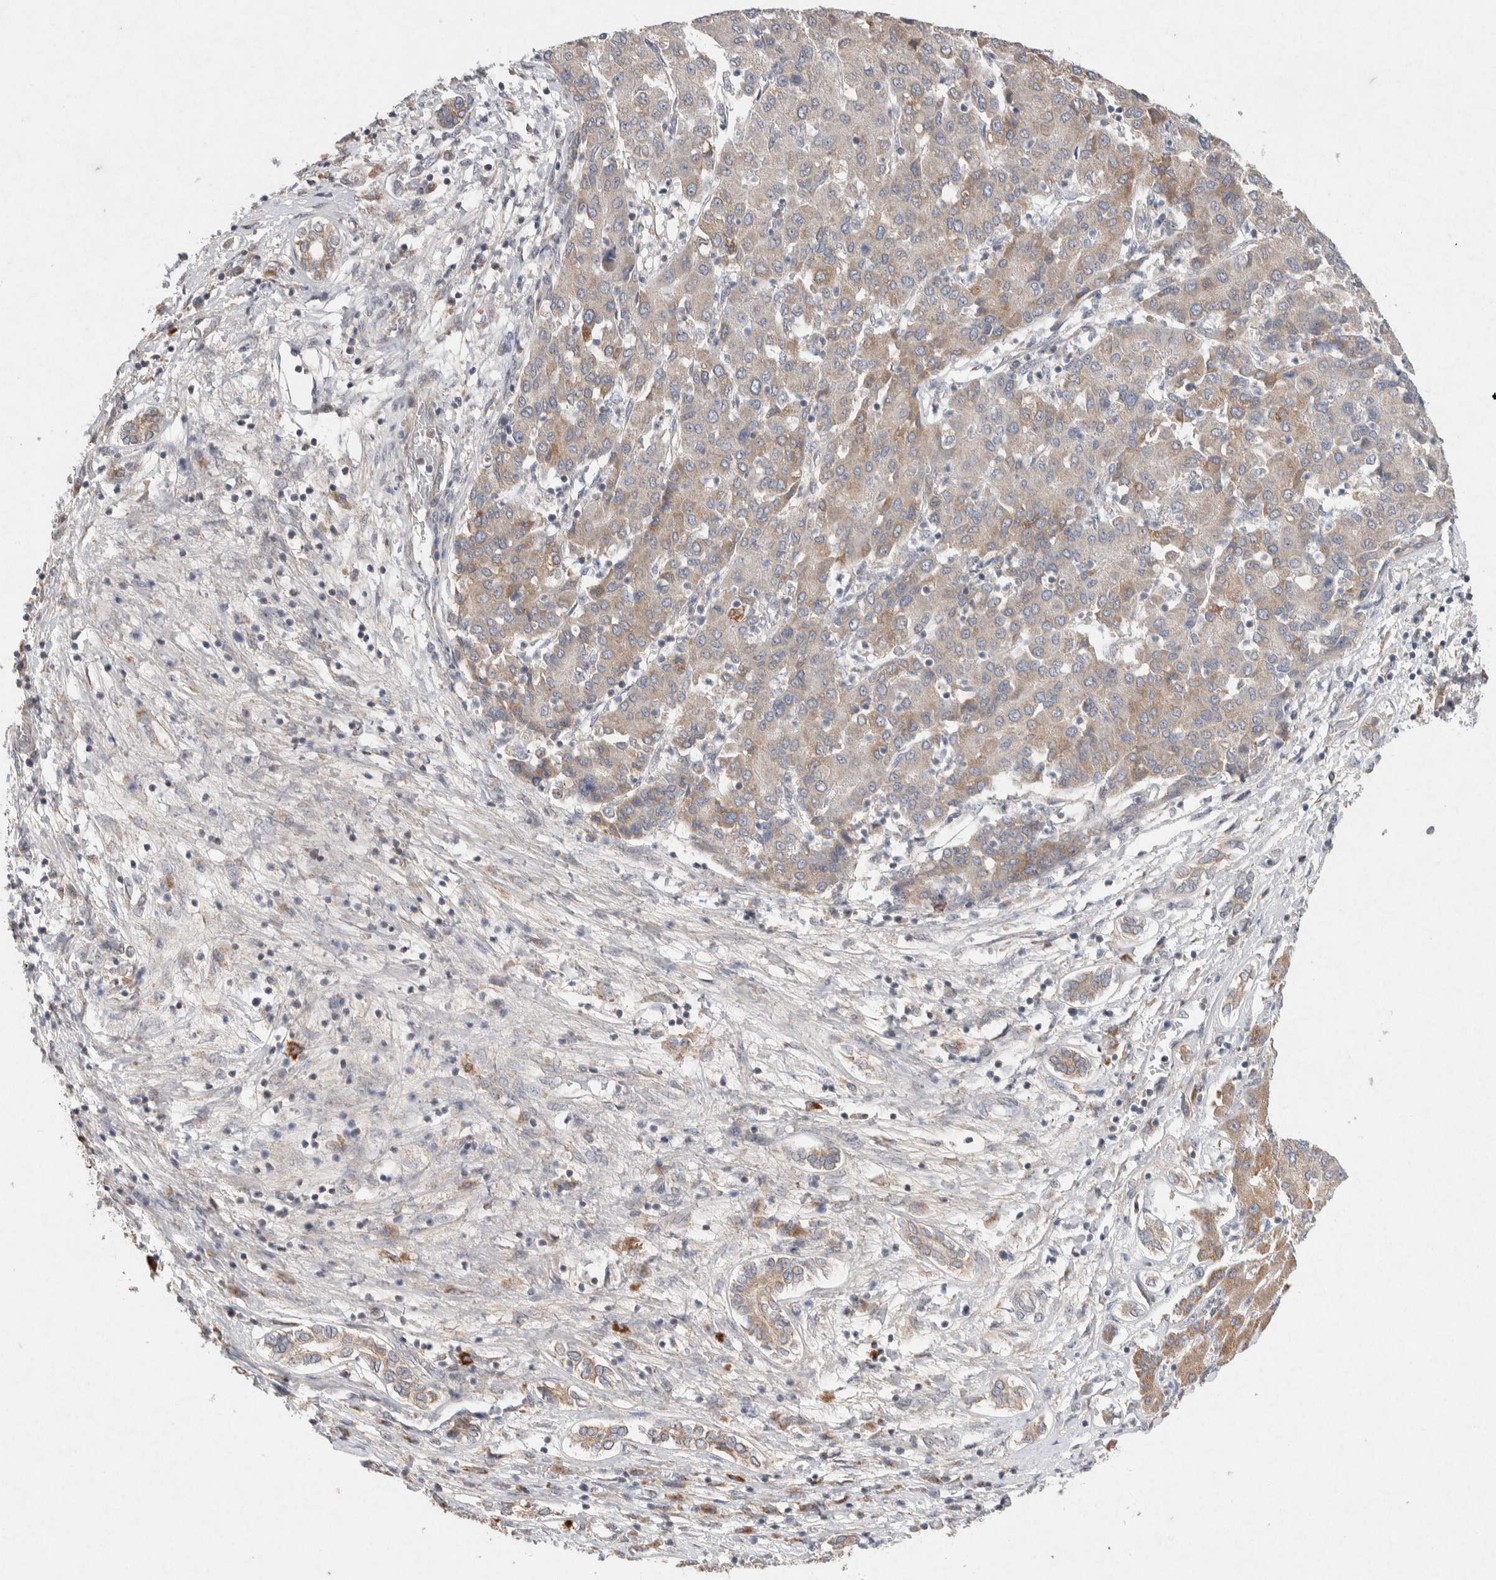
{"staining": {"intensity": "moderate", "quantity": ">75%", "location": "cytoplasmic/membranous"}, "tissue": "liver cancer", "cell_type": "Tumor cells", "image_type": "cancer", "snomed": [{"axis": "morphology", "description": "Carcinoma, Hepatocellular, NOS"}, {"axis": "topography", "description": "Liver"}], "caption": "An IHC micrograph of tumor tissue is shown. Protein staining in brown labels moderate cytoplasmic/membranous positivity in hepatocellular carcinoma (liver) within tumor cells.", "gene": "CMTM4", "patient": {"sex": "male", "age": 65}}